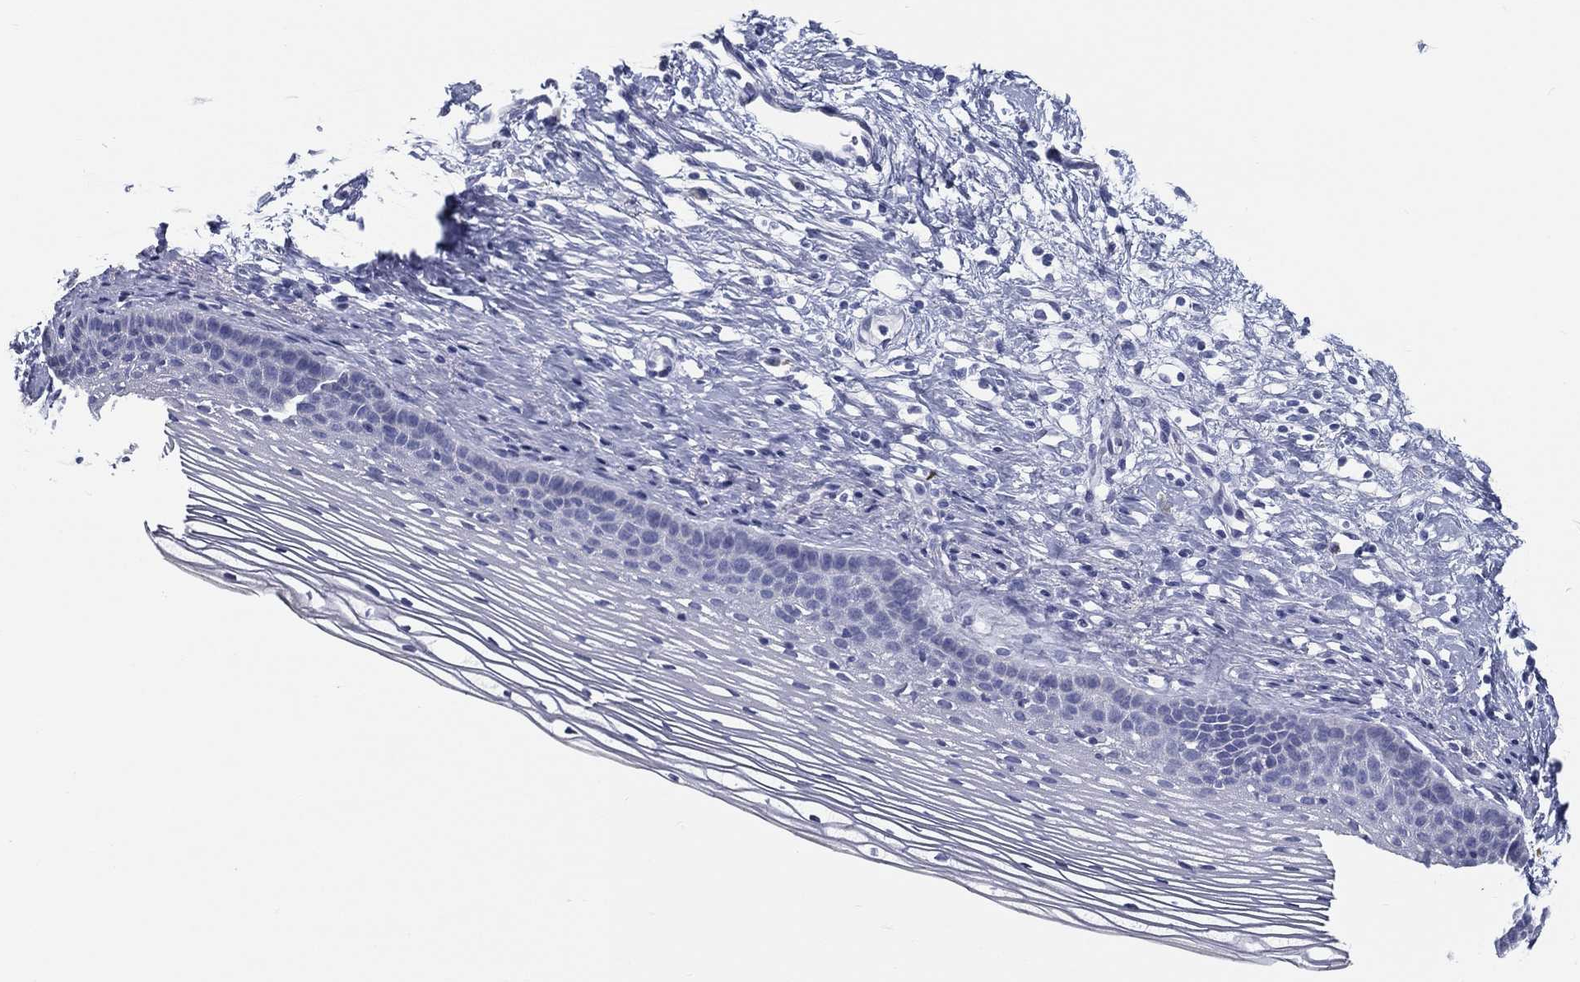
{"staining": {"intensity": "negative", "quantity": "none", "location": "none"}, "tissue": "cervix", "cell_type": "Glandular cells", "image_type": "normal", "snomed": [{"axis": "morphology", "description": "Normal tissue, NOS"}, {"axis": "topography", "description": "Cervix"}], "caption": "Immunohistochemistry (IHC) histopathology image of normal cervix: human cervix stained with DAB shows no significant protein staining in glandular cells. (Brightfield microscopy of DAB (3,3'-diaminobenzidine) immunohistochemistry at high magnification).", "gene": "STS", "patient": {"sex": "female", "age": 39}}